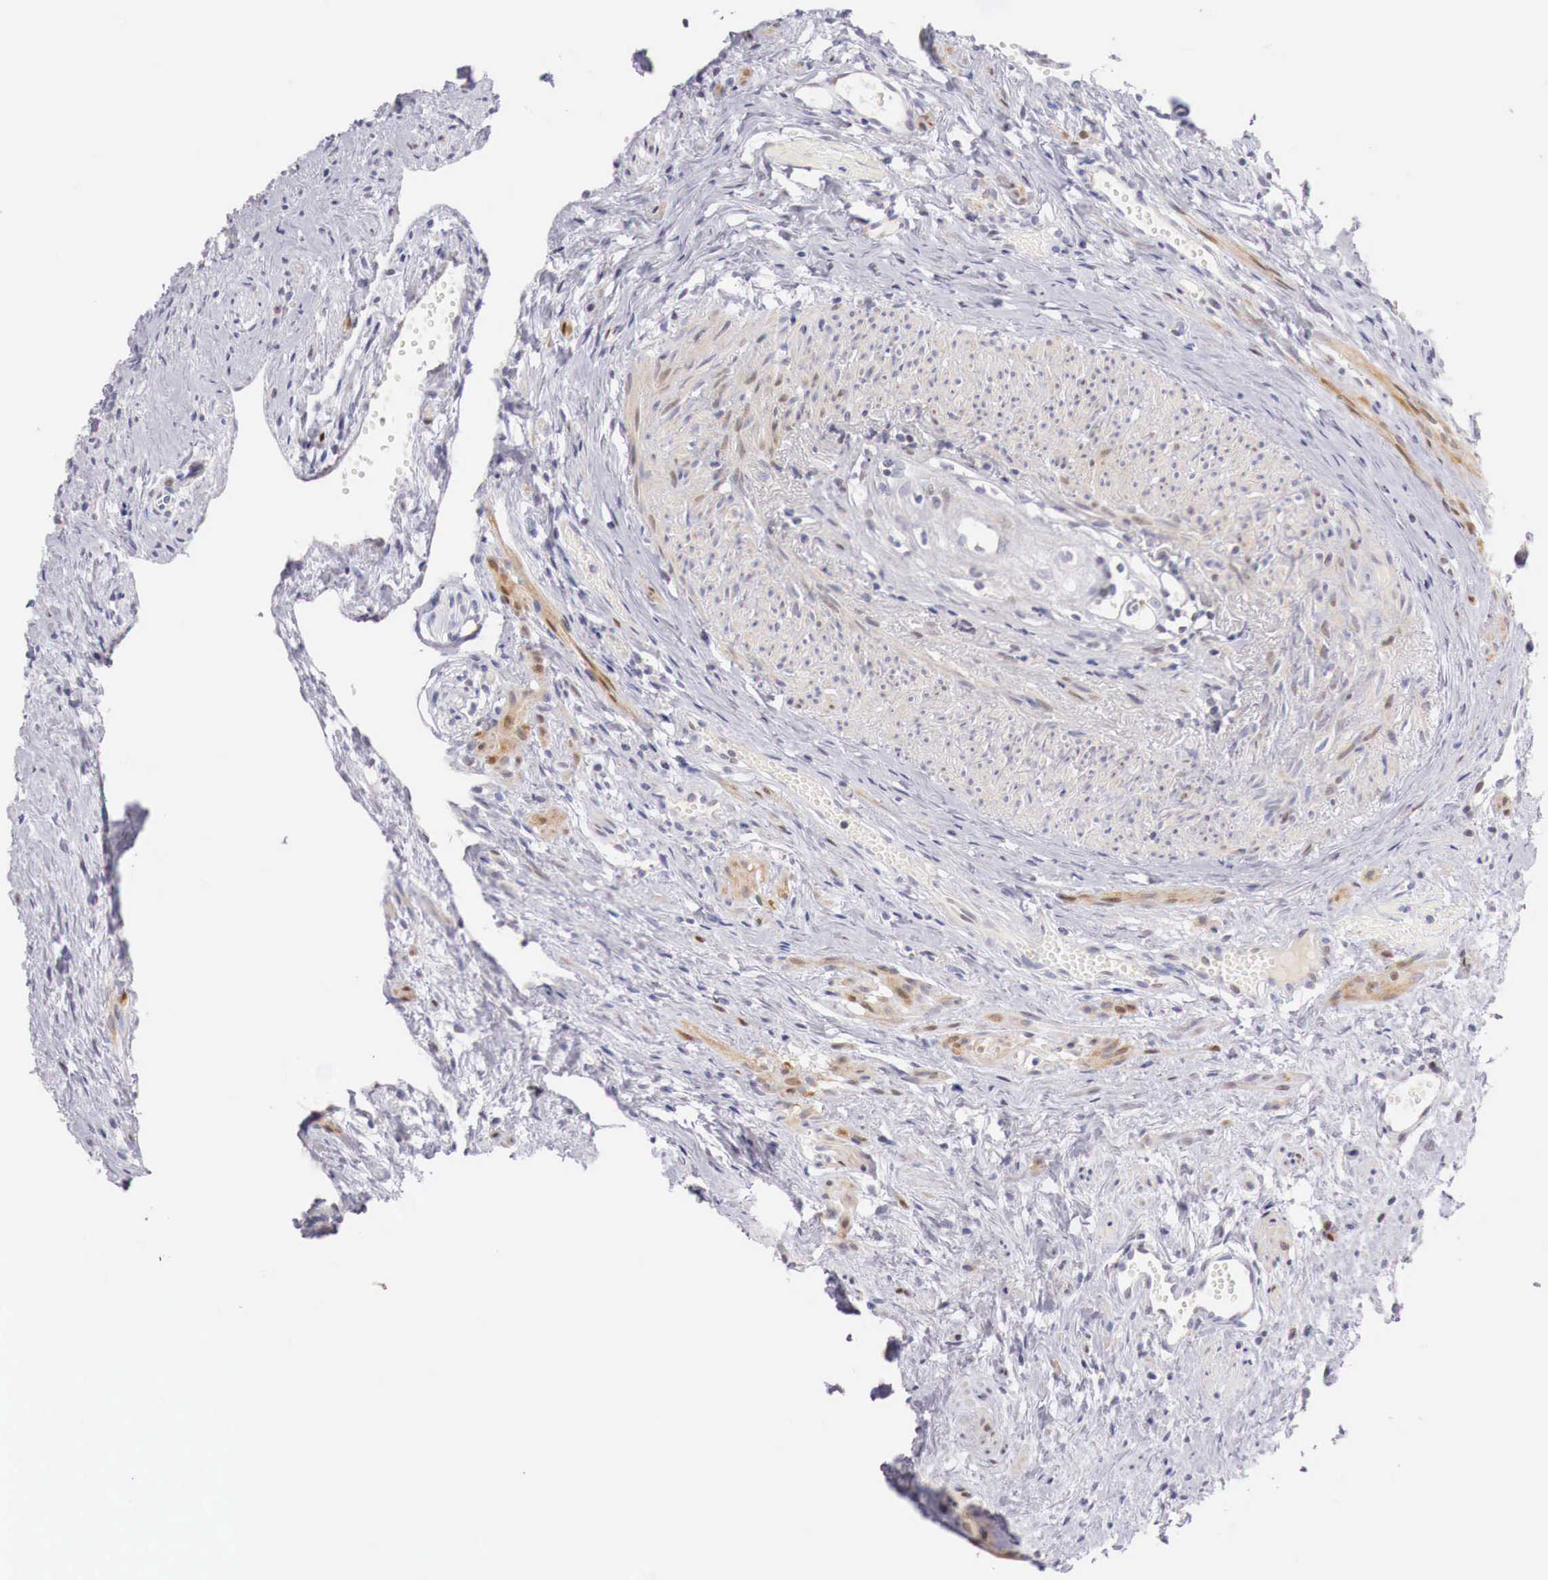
{"staining": {"intensity": "negative", "quantity": "none", "location": "none"}, "tissue": "ovary", "cell_type": "Ovarian stroma cells", "image_type": "normal", "snomed": [{"axis": "morphology", "description": "Normal tissue, NOS"}, {"axis": "topography", "description": "Ovary"}], "caption": "IHC photomicrograph of unremarkable human ovary stained for a protein (brown), which reveals no staining in ovarian stroma cells. The staining was performed using DAB (3,3'-diaminobenzidine) to visualize the protein expression in brown, while the nuclei were stained in blue with hematoxylin (Magnification: 20x).", "gene": "CLCN5", "patient": {"sex": "female", "age": 63}}